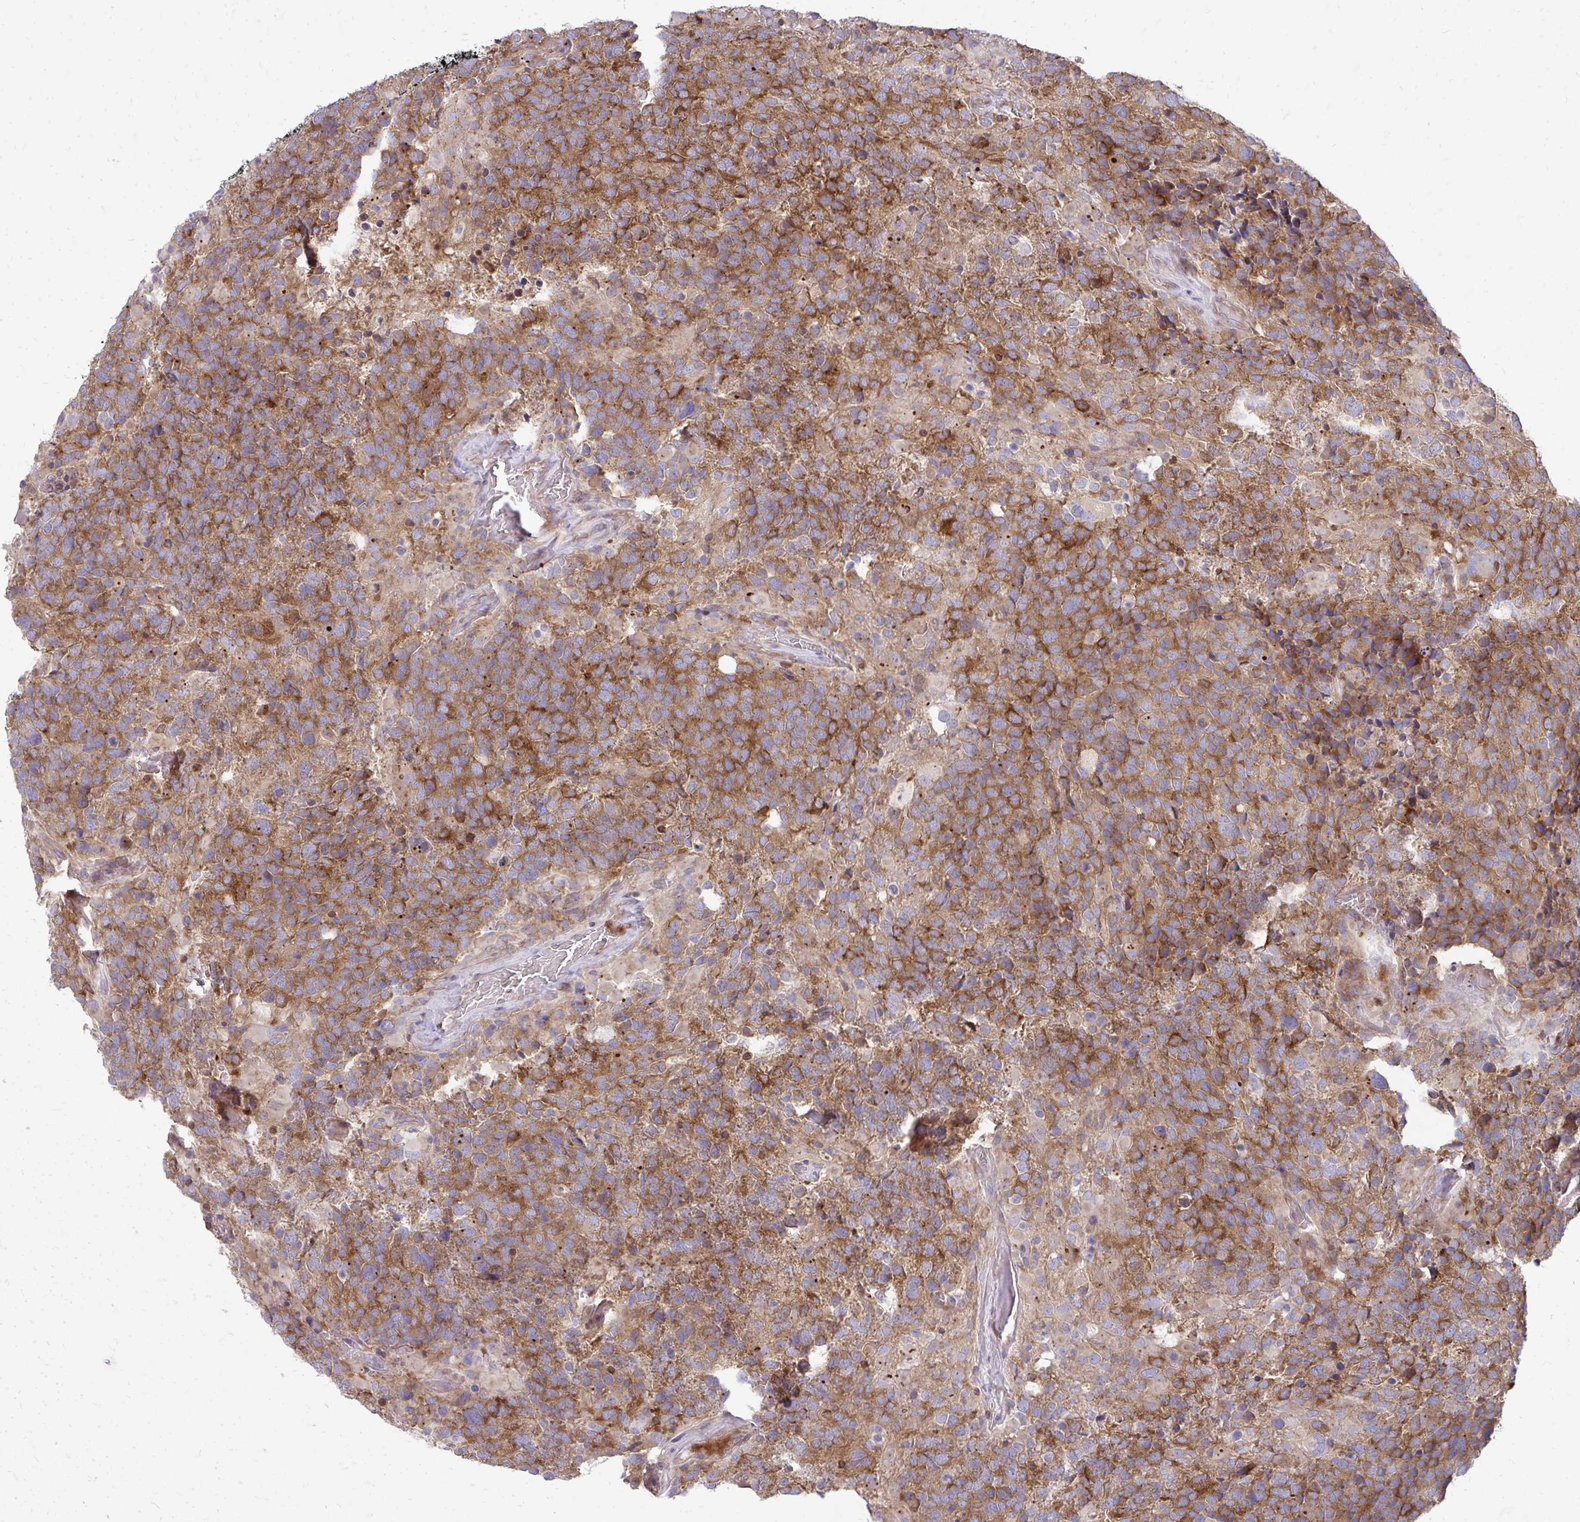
{"staining": {"intensity": "moderate", "quantity": ">75%", "location": "cytoplasmic/membranous"}, "tissue": "glioma", "cell_type": "Tumor cells", "image_type": "cancer", "snomed": [{"axis": "morphology", "description": "Glioma, malignant, High grade"}, {"axis": "topography", "description": "Brain"}], "caption": "Immunohistochemical staining of glioma shows moderate cytoplasmic/membranous protein positivity in about >75% of tumor cells.", "gene": "ASAP1", "patient": {"sex": "female", "age": 40}}